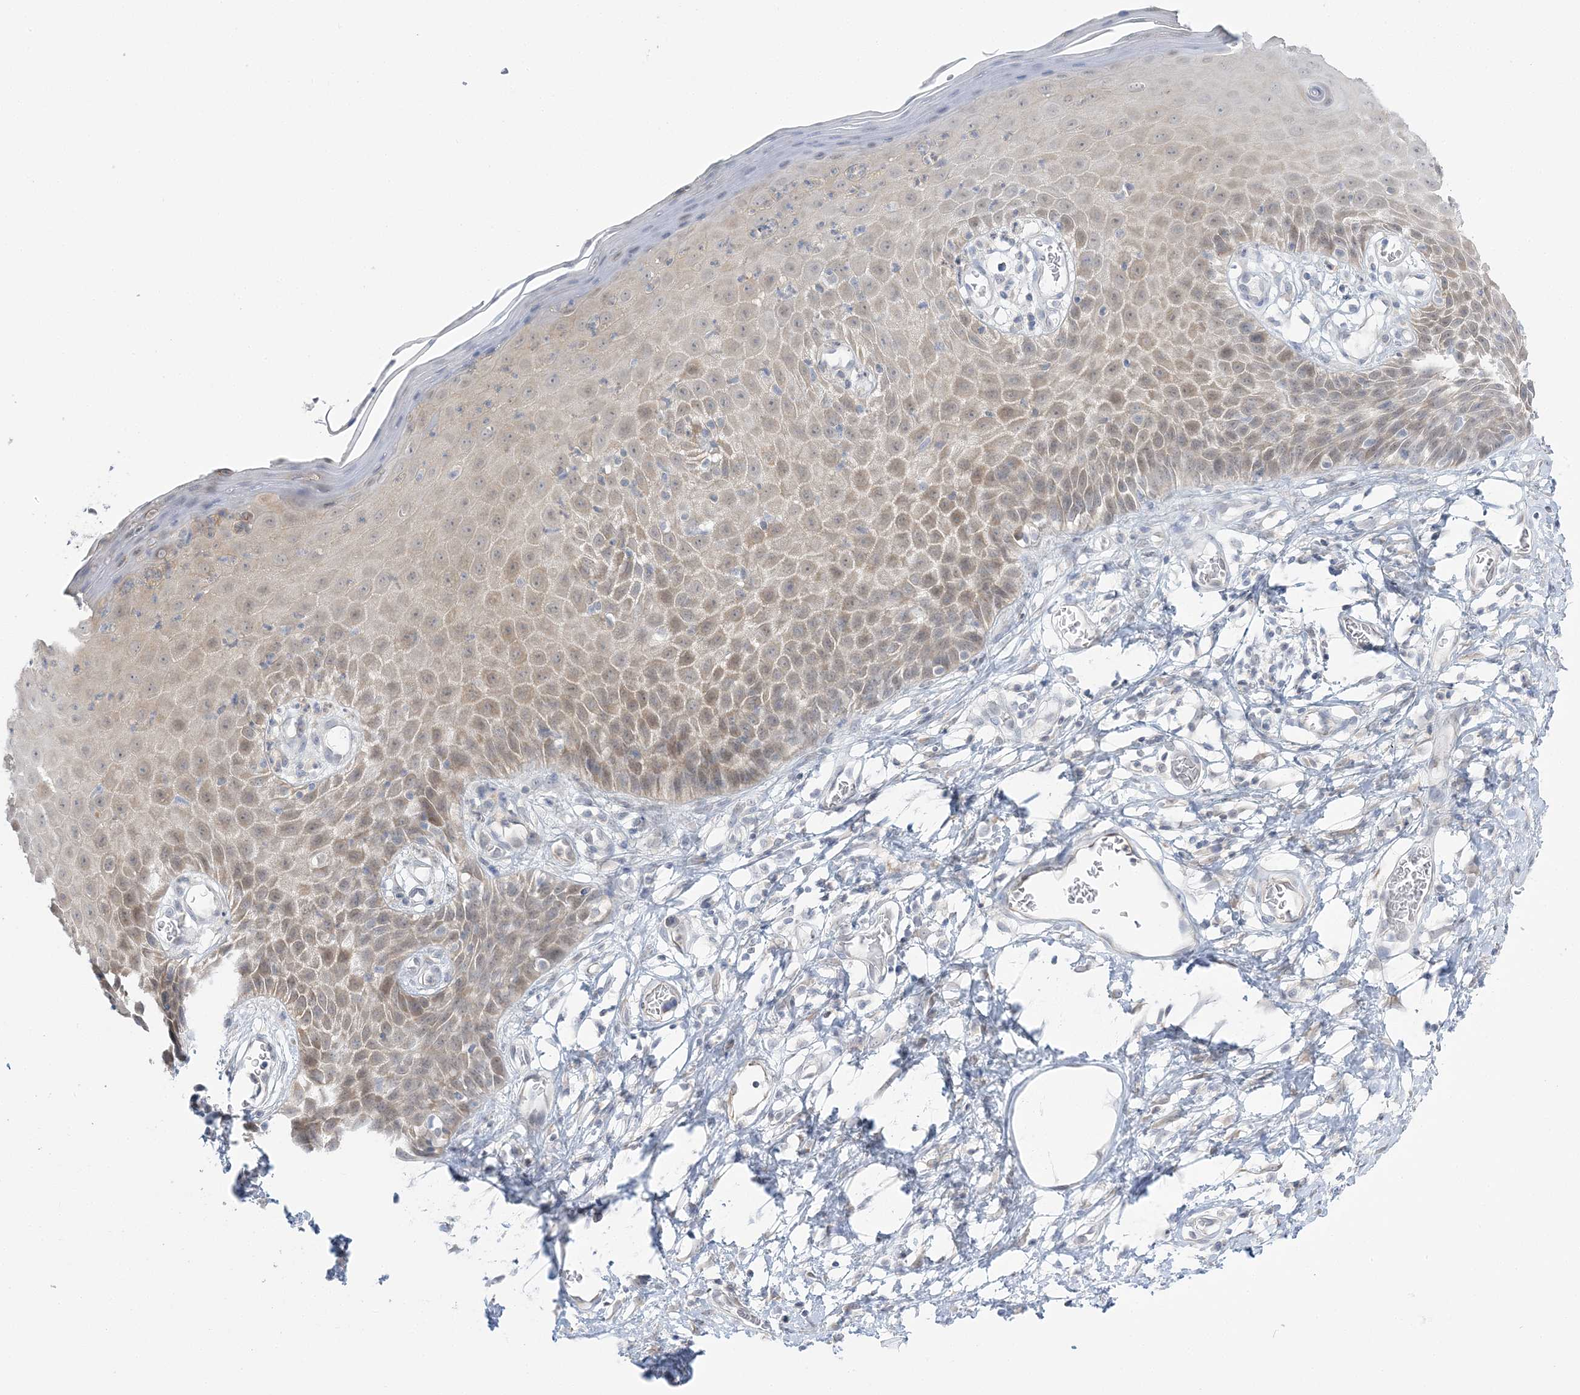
{"staining": {"intensity": "weak", "quantity": "25%-75%", "location": "cytoplasmic/membranous,nuclear"}, "tissue": "skin", "cell_type": "Epidermal cells", "image_type": "normal", "snomed": [{"axis": "morphology", "description": "Normal tissue, NOS"}, {"axis": "topography", "description": "Vulva"}], "caption": "Protein staining exhibits weak cytoplasmic/membranous,nuclear positivity in approximately 25%-75% of epidermal cells in normal skin. (Stains: DAB (3,3'-diaminobenzidine) in brown, nuclei in blue, Microscopy: brightfield microscopy at high magnification).", "gene": "THADA", "patient": {"sex": "female", "age": 68}}